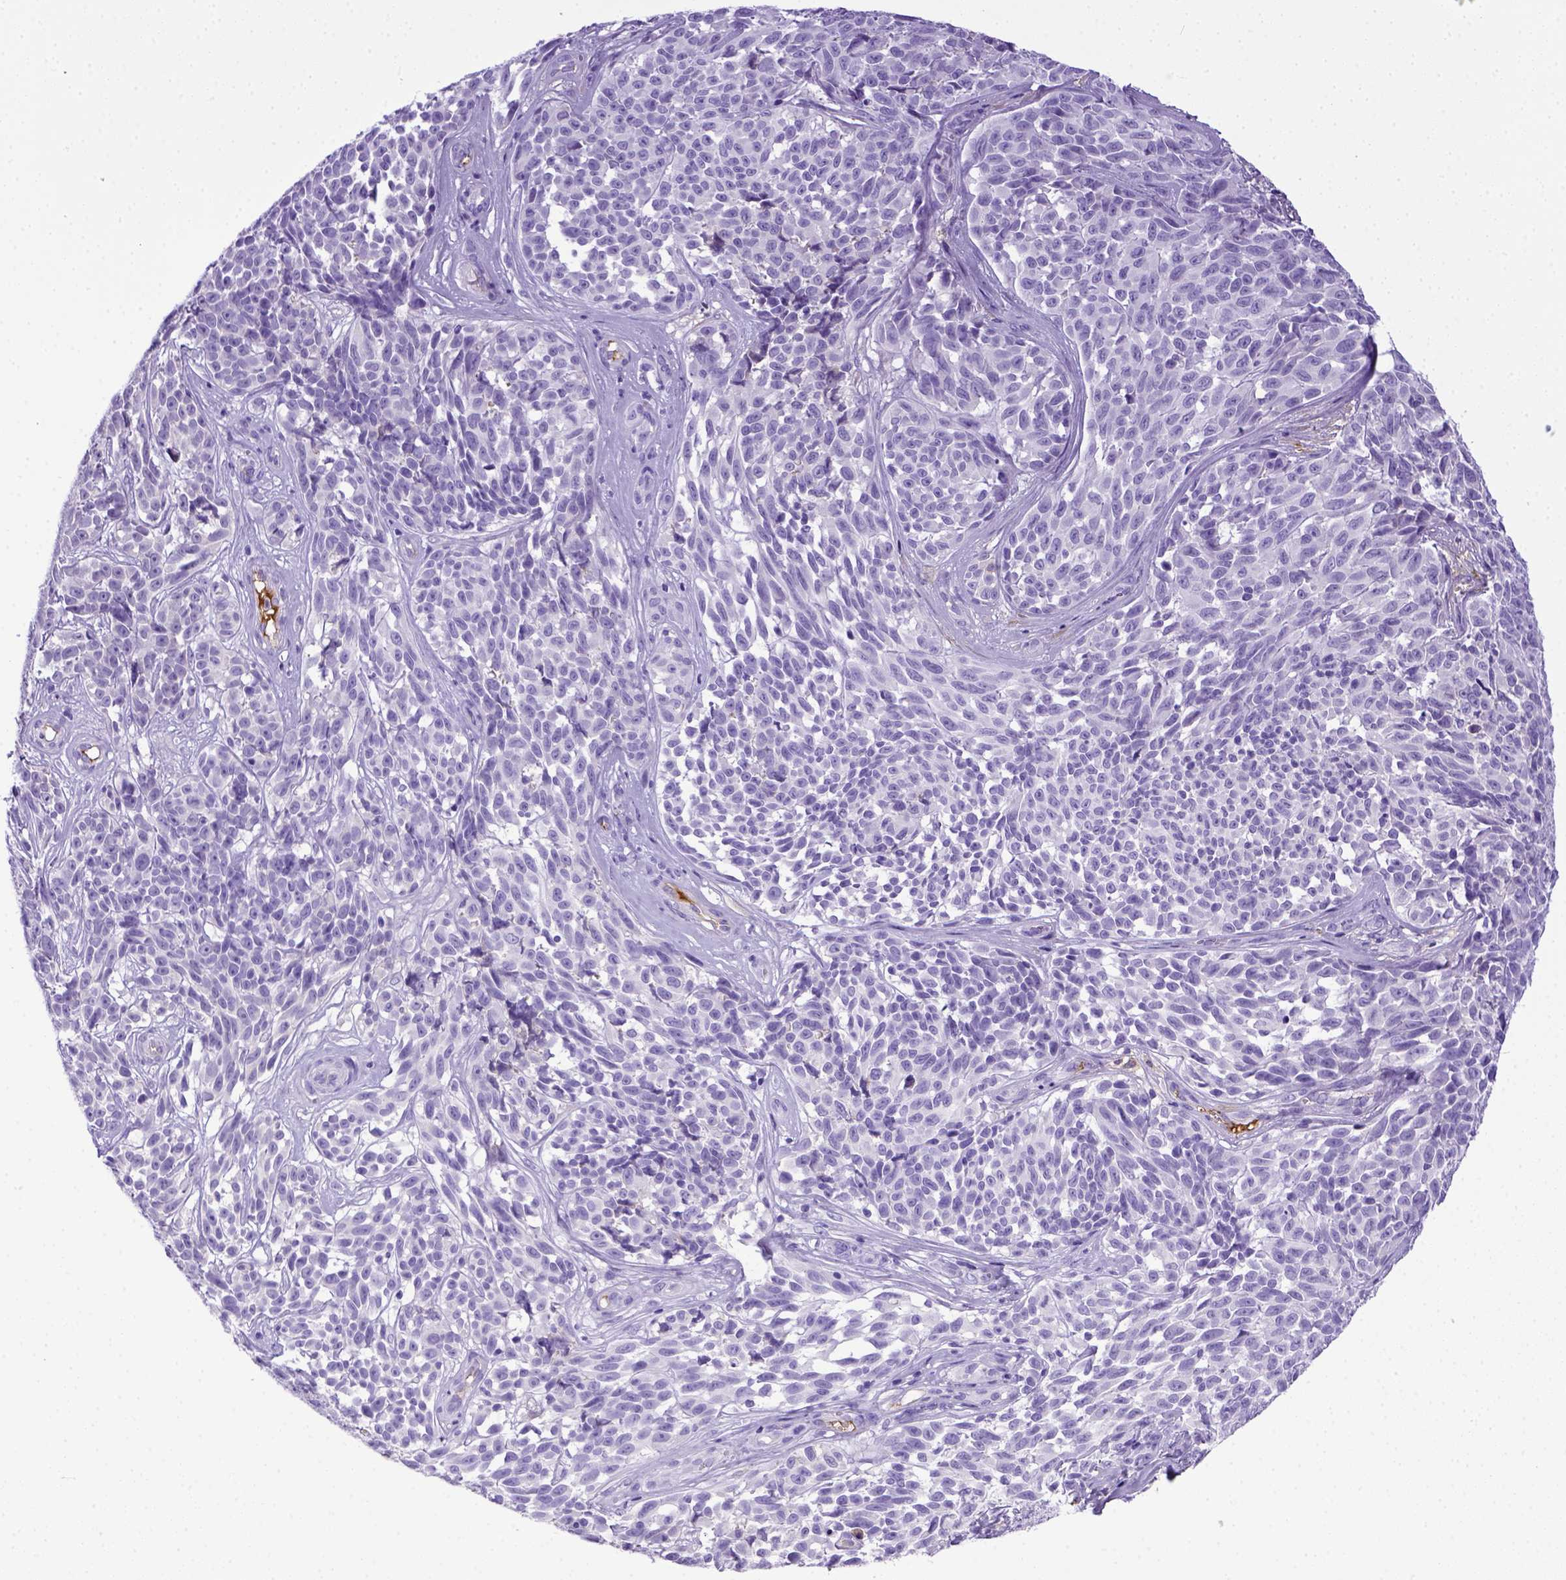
{"staining": {"intensity": "negative", "quantity": "none", "location": "none"}, "tissue": "melanoma", "cell_type": "Tumor cells", "image_type": "cancer", "snomed": [{"axis": "morphology", "description": "Malignant melanoma, NOS"}, {"axis": "topography", "description": "Skin"}], "caption": "Micrograph shows no significant protein staining in tumor cells of malignant melanoma.", "gene": "ITIH4", "patient": {"sex": "female", "age": 88}}